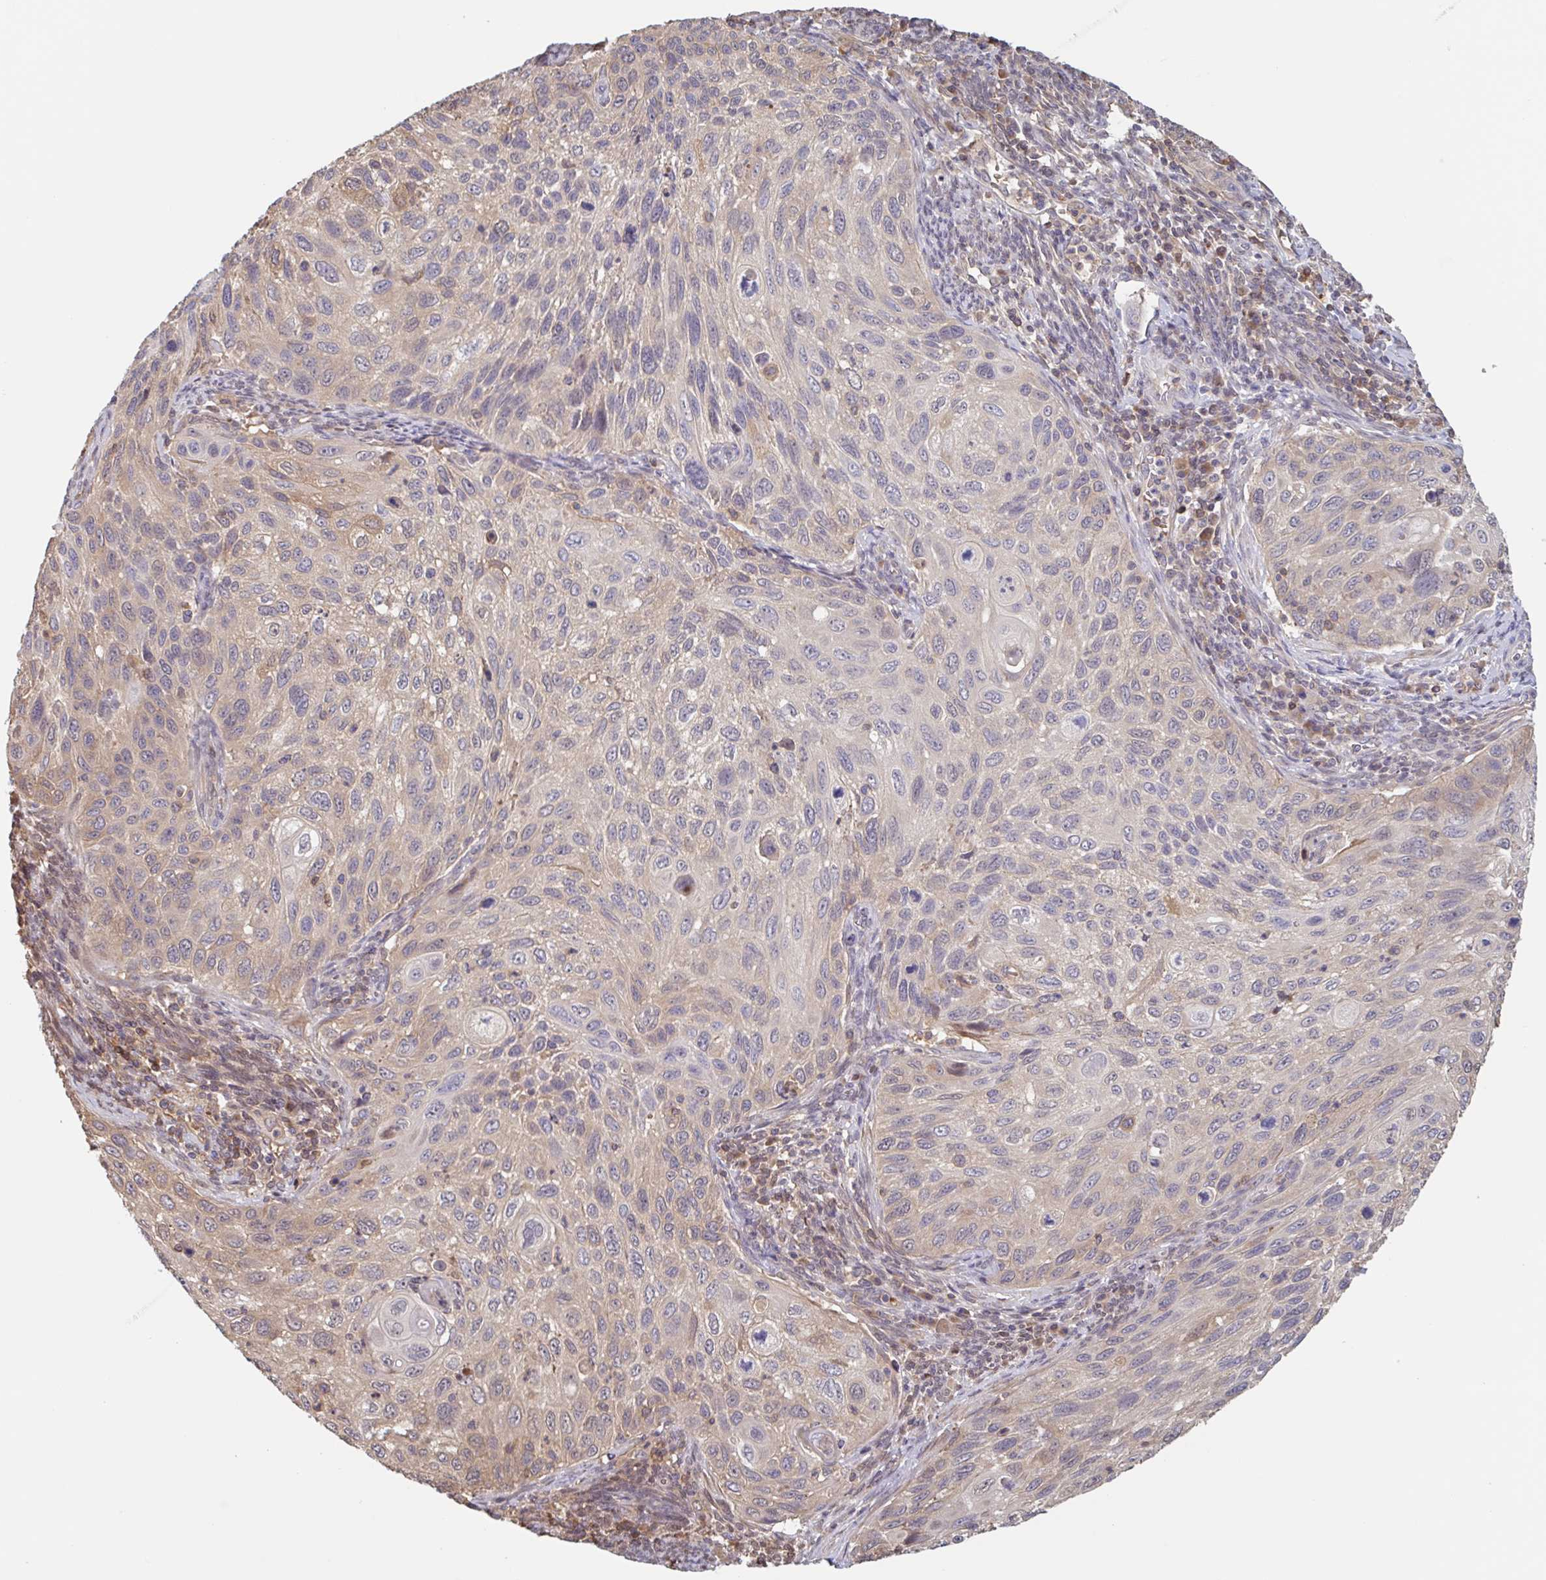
{"staining": {"intensity": "weak", "quantity": "<25%", "location": "cytoplasmic/membranous"}, "tissue": "cervical cancer", "cell_type": "Tumor cells", "image_type": "cancer", "snomed": [{"axis": "morphology", "description": "Squamous cell carcinoma, NOS"}, {"axis": "topography", "description": "Cervix"}], "caption": "DAB immunohistochemical staining of human cervical cancer (squamous cell carcinoma) displays no significant staining in tumor cells.", "gene": "OTOP2", "patient": {"sex": "female", "age": 70}}